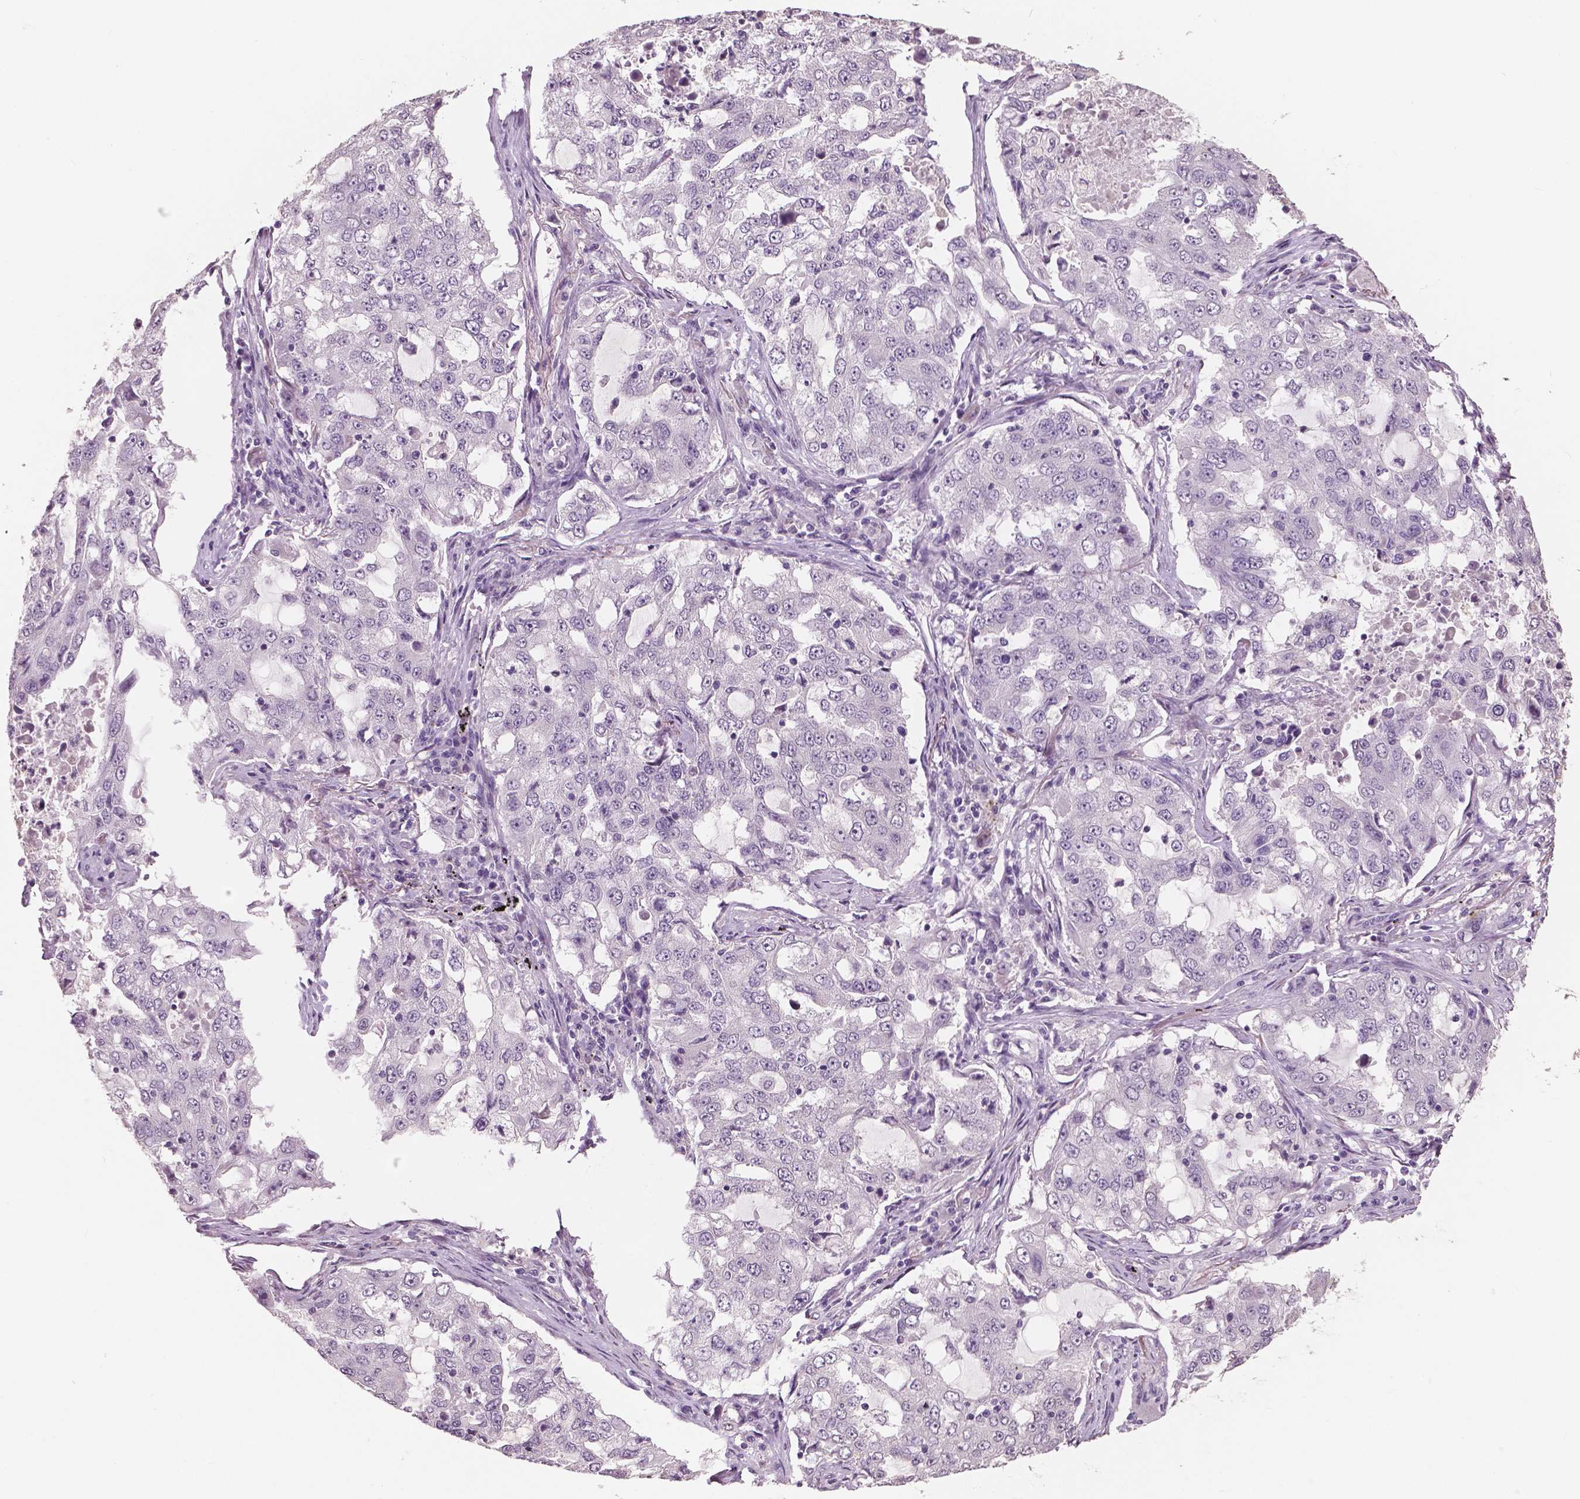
{"staining": {"intensity": "negative", "quantity": "none", "location": "none"}, "tissue": "lung cancer", "cell_type": "Tumor cells", "image_type": "cancer", "snomed": [{"axis": "morphology", "description": "Adenocarcinoma, NOS"}, {"axis": "topography", "description": "Lung"}], "caption": "Histopathology image shows no protein expression in tumor cells of lung adenocarcinoma tissue.", "gene": "NECAB1", "patient": {"sex": "female", "age": 61}}